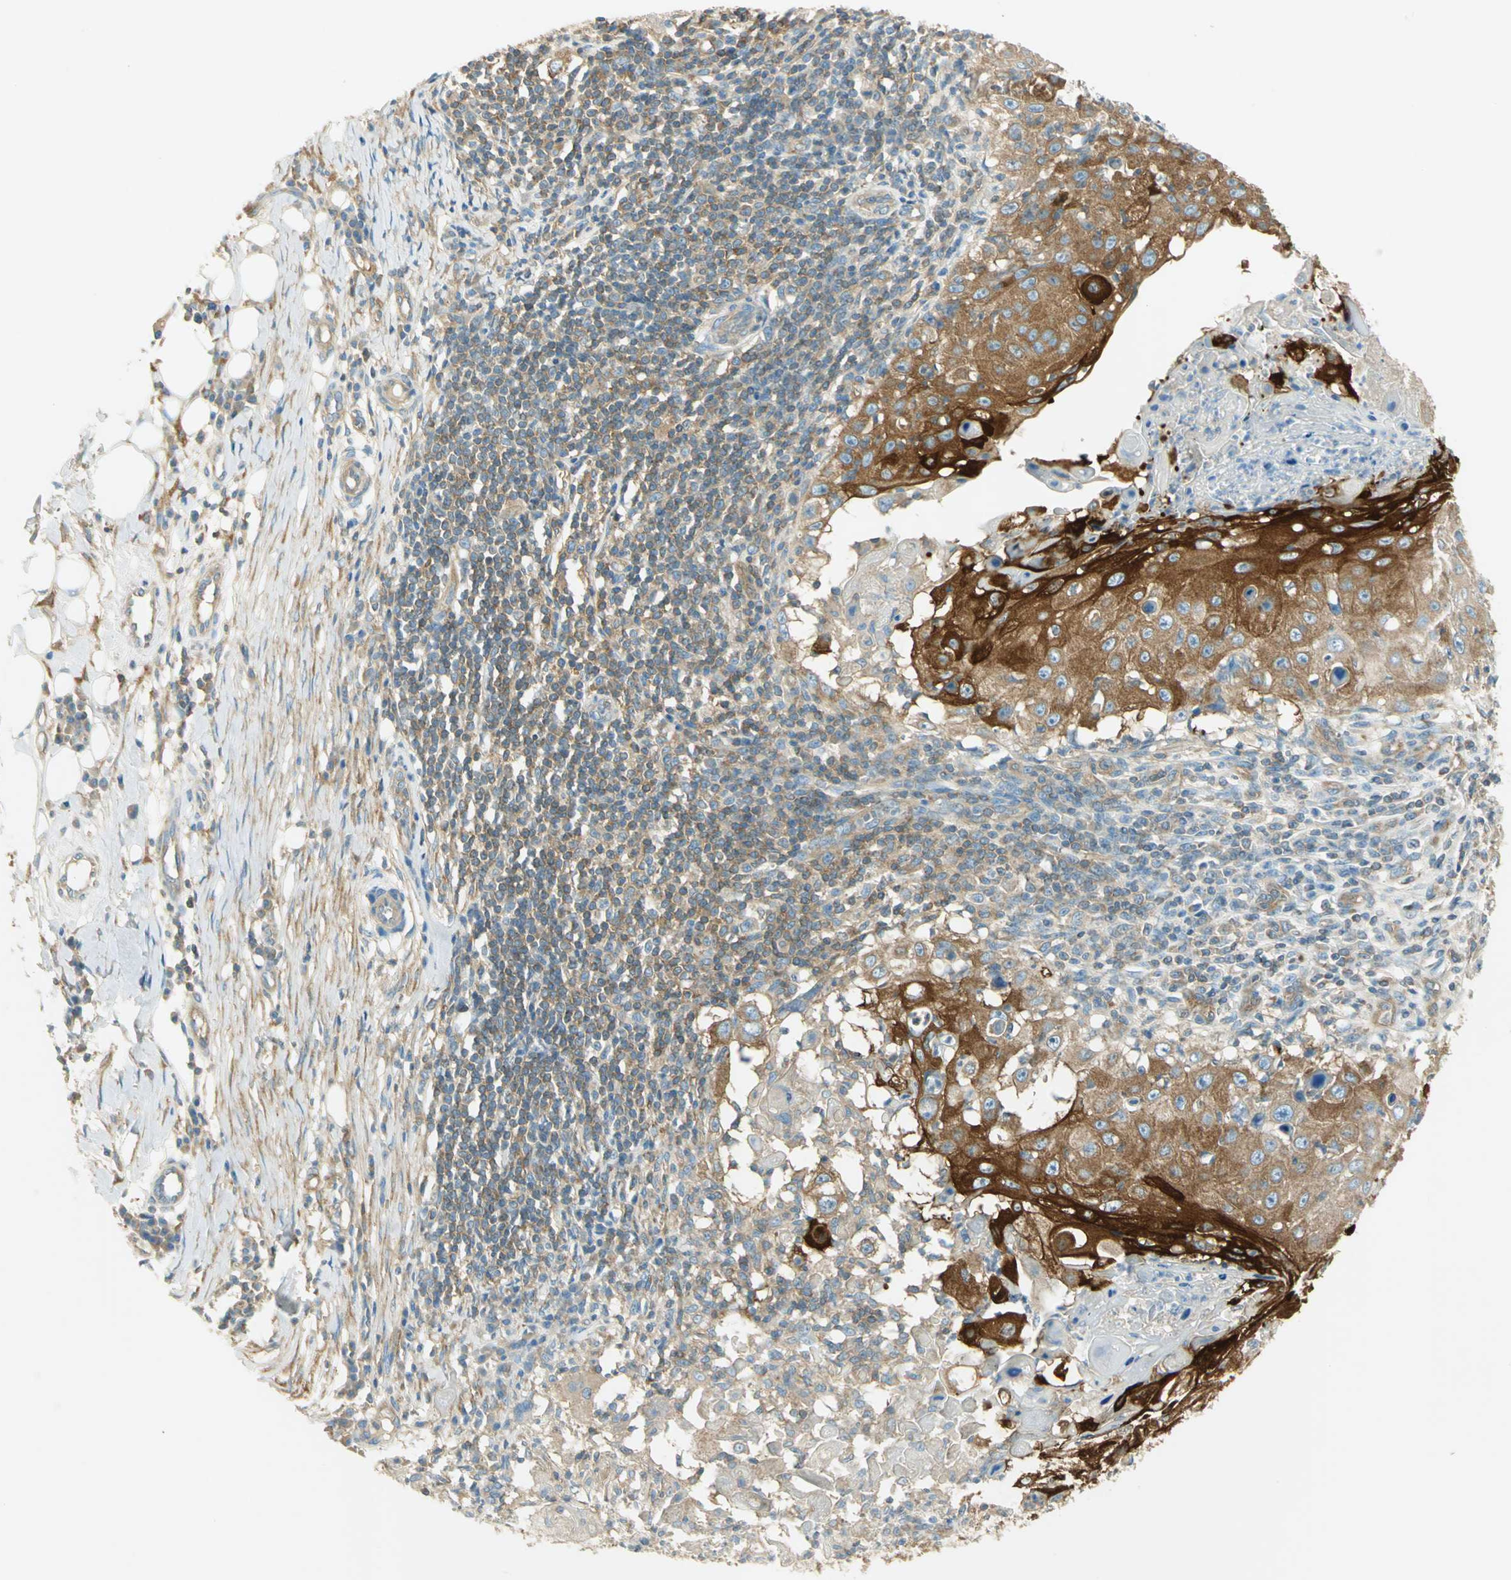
{"staining": {"intensity": "strong", "quantity": ">75%", "location": "cytoplasmic/membranous"}, "tissue": "skin cancer", "cell_type": "Tumor cells", "image_type": "cancer", "snomed": [{"axis": "morphology", "description": "Squamous cell carcinoma, NOS"}, {"axis": "topography", "description": "Skin"}], "caption": "Squamous cell carcinoma (skin) stained with immunohistochemistry demonstrates strong cytoplasmic/membranous positivity in about >75% of tumor cells.", "gene": "TSC22D2", "patient": {"sex": "male", "age": 86}}